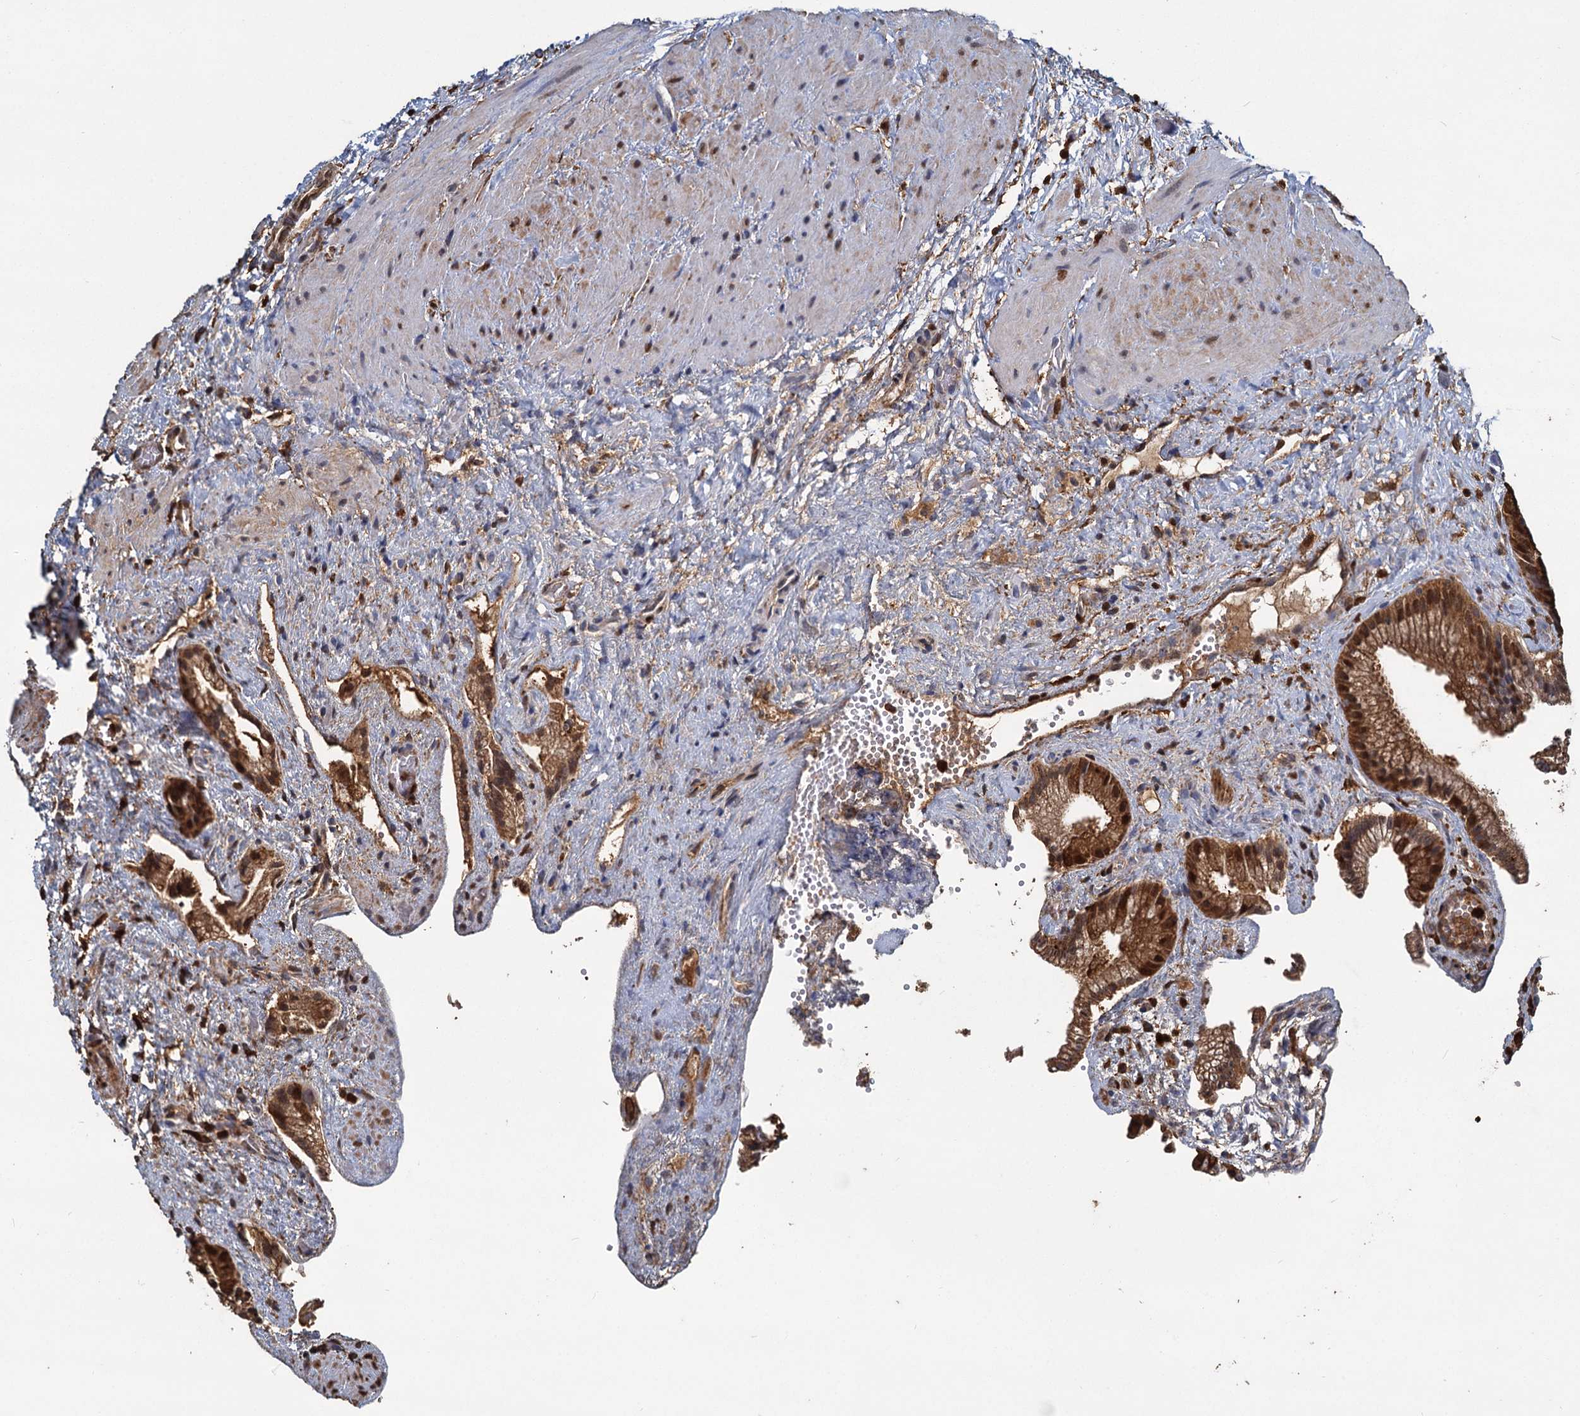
{"staining": {"intensity": "strong", "quantity": ">75%", "location": "cytoplasmic/membranous,nuclear"}, "tissue": "gallbladder", "cell_type": "Glandular cells", "image_type": "normal", "snomed": [{"axis": "morphology", "description": "Normal tissue, NOS"}, {"axis": "morphology", "description": "Inflammation, NOS"}, {"axis": "topography", "description": "Gallbladder"}], "caption": "Protein analysis of unremarkable gallbladder shows strong cytoplasmic/membranous,nuclear expression in about >75% of glandular cells.", "gene": "S100A6", "patient": {"sex": "male", "age": 51}}